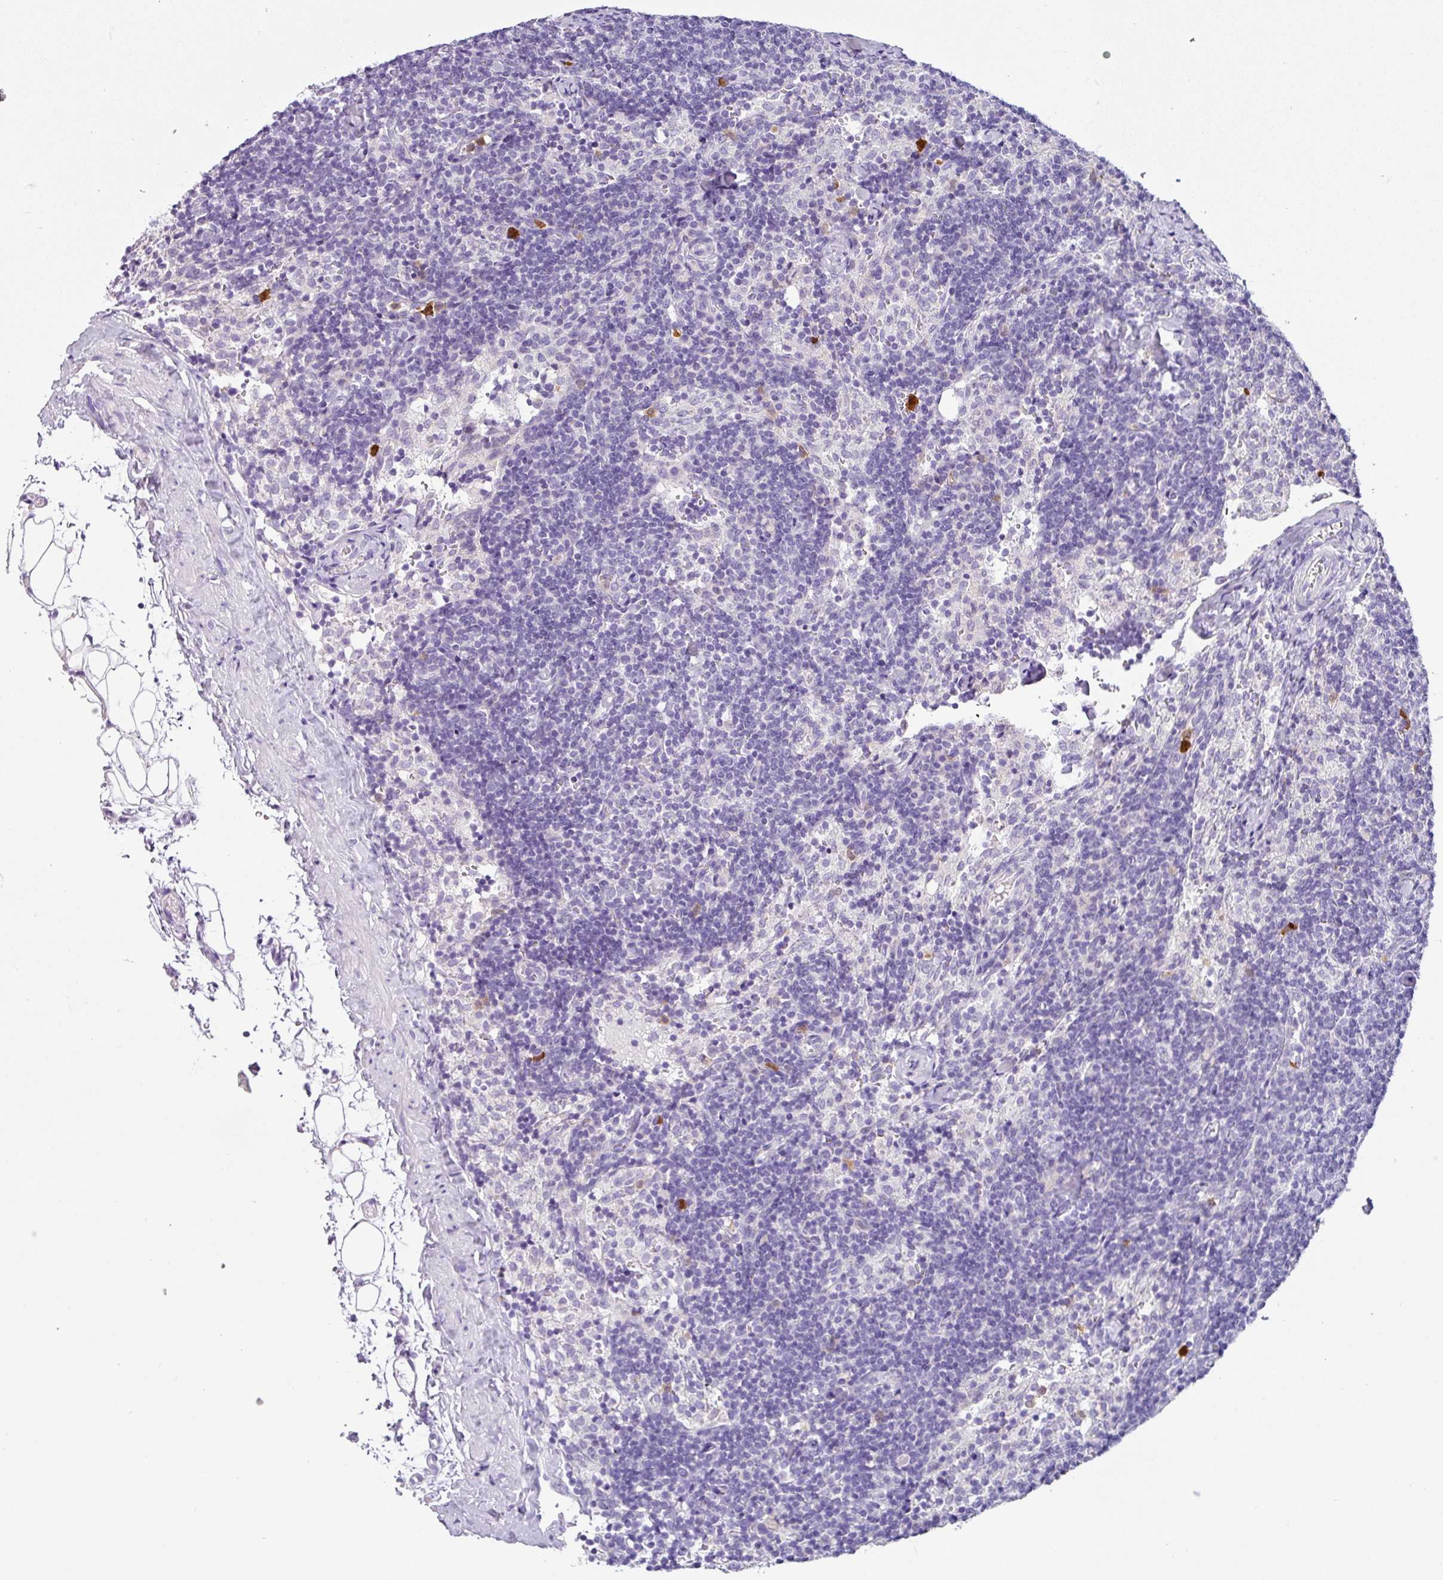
{"staining": {"intensity": "negative", "quantity": "none", "location": "none"}, "tissue": "lymph node", "cell_type": "Germinal center cells", "image_type": "normal", "snomed": [{"axis": "morphology", "description": "Normal tissue, NOS"}, {"axis": "topography", "description": "Lymph node"}], "caption": "High magnification brightfield microscopy of unremarkable lymph node stained with DAB (brown) and counterstained with hematoxylin (blue): germinal center cells show no significant expression.", "gene": "SH2D3C", "patient": {"sex": "female", "age": 52}}